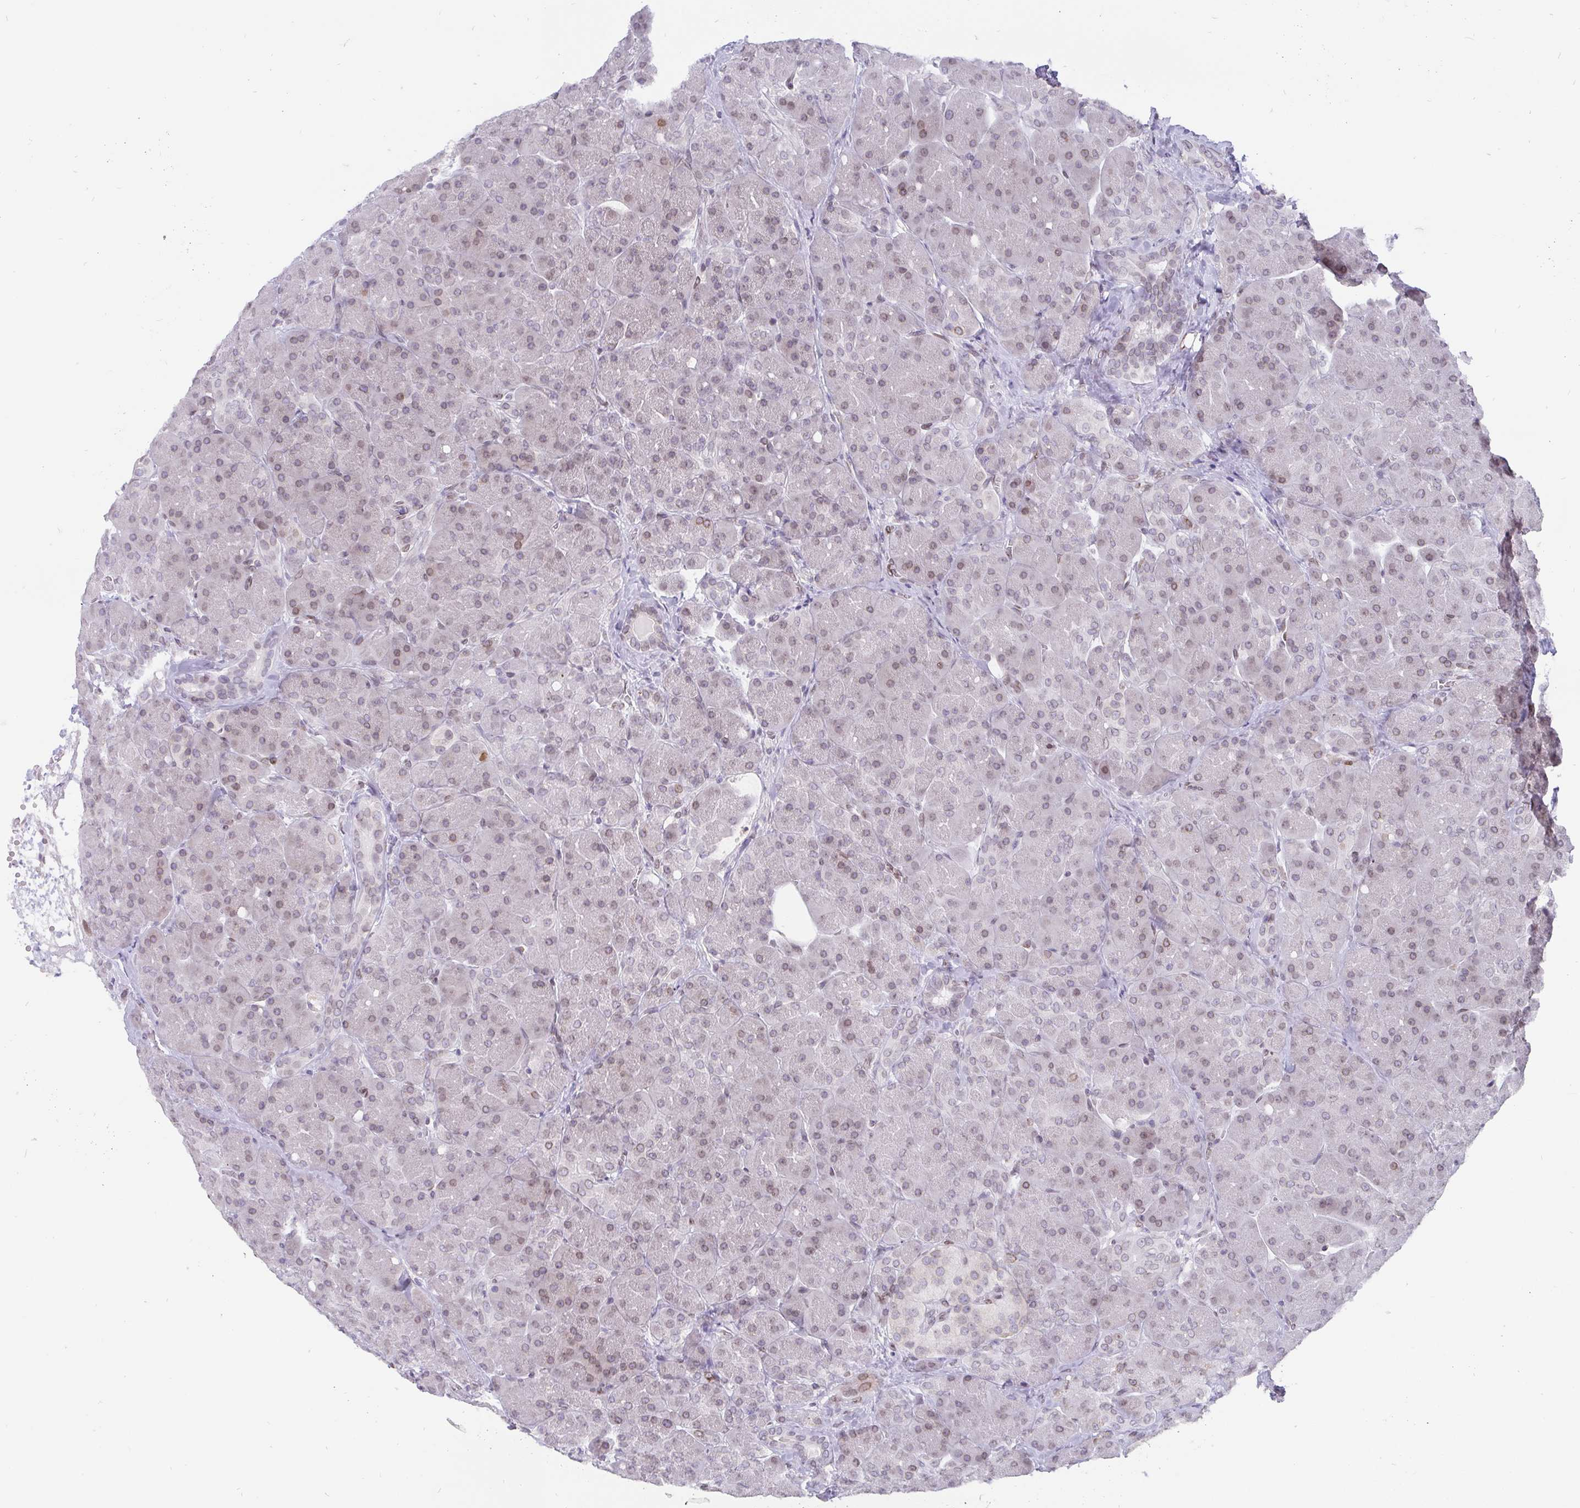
{"staining": {"intensity": "weak", "quantity": "<25%", "location": "nuclear"}, "tissue": "pancreas", "cell_type": "Exocrine glandular cells", "image_type": "normal", "snomed": [{"axis": "morphology", "description": "Normal tissue, NOS"}, {"axis": "topography", "description": "Pancreas"}], "caption": "A micrograph of human pancreas is negative for staining in exocrine glandular cells. The staining was performed using DAB to visualize the protein expression in brown, while the nuclei were stained in blue with hematoxylin (Magnification: 20x).", "gene": "EMD", "patient": {"sex": "male", "age": 55}}